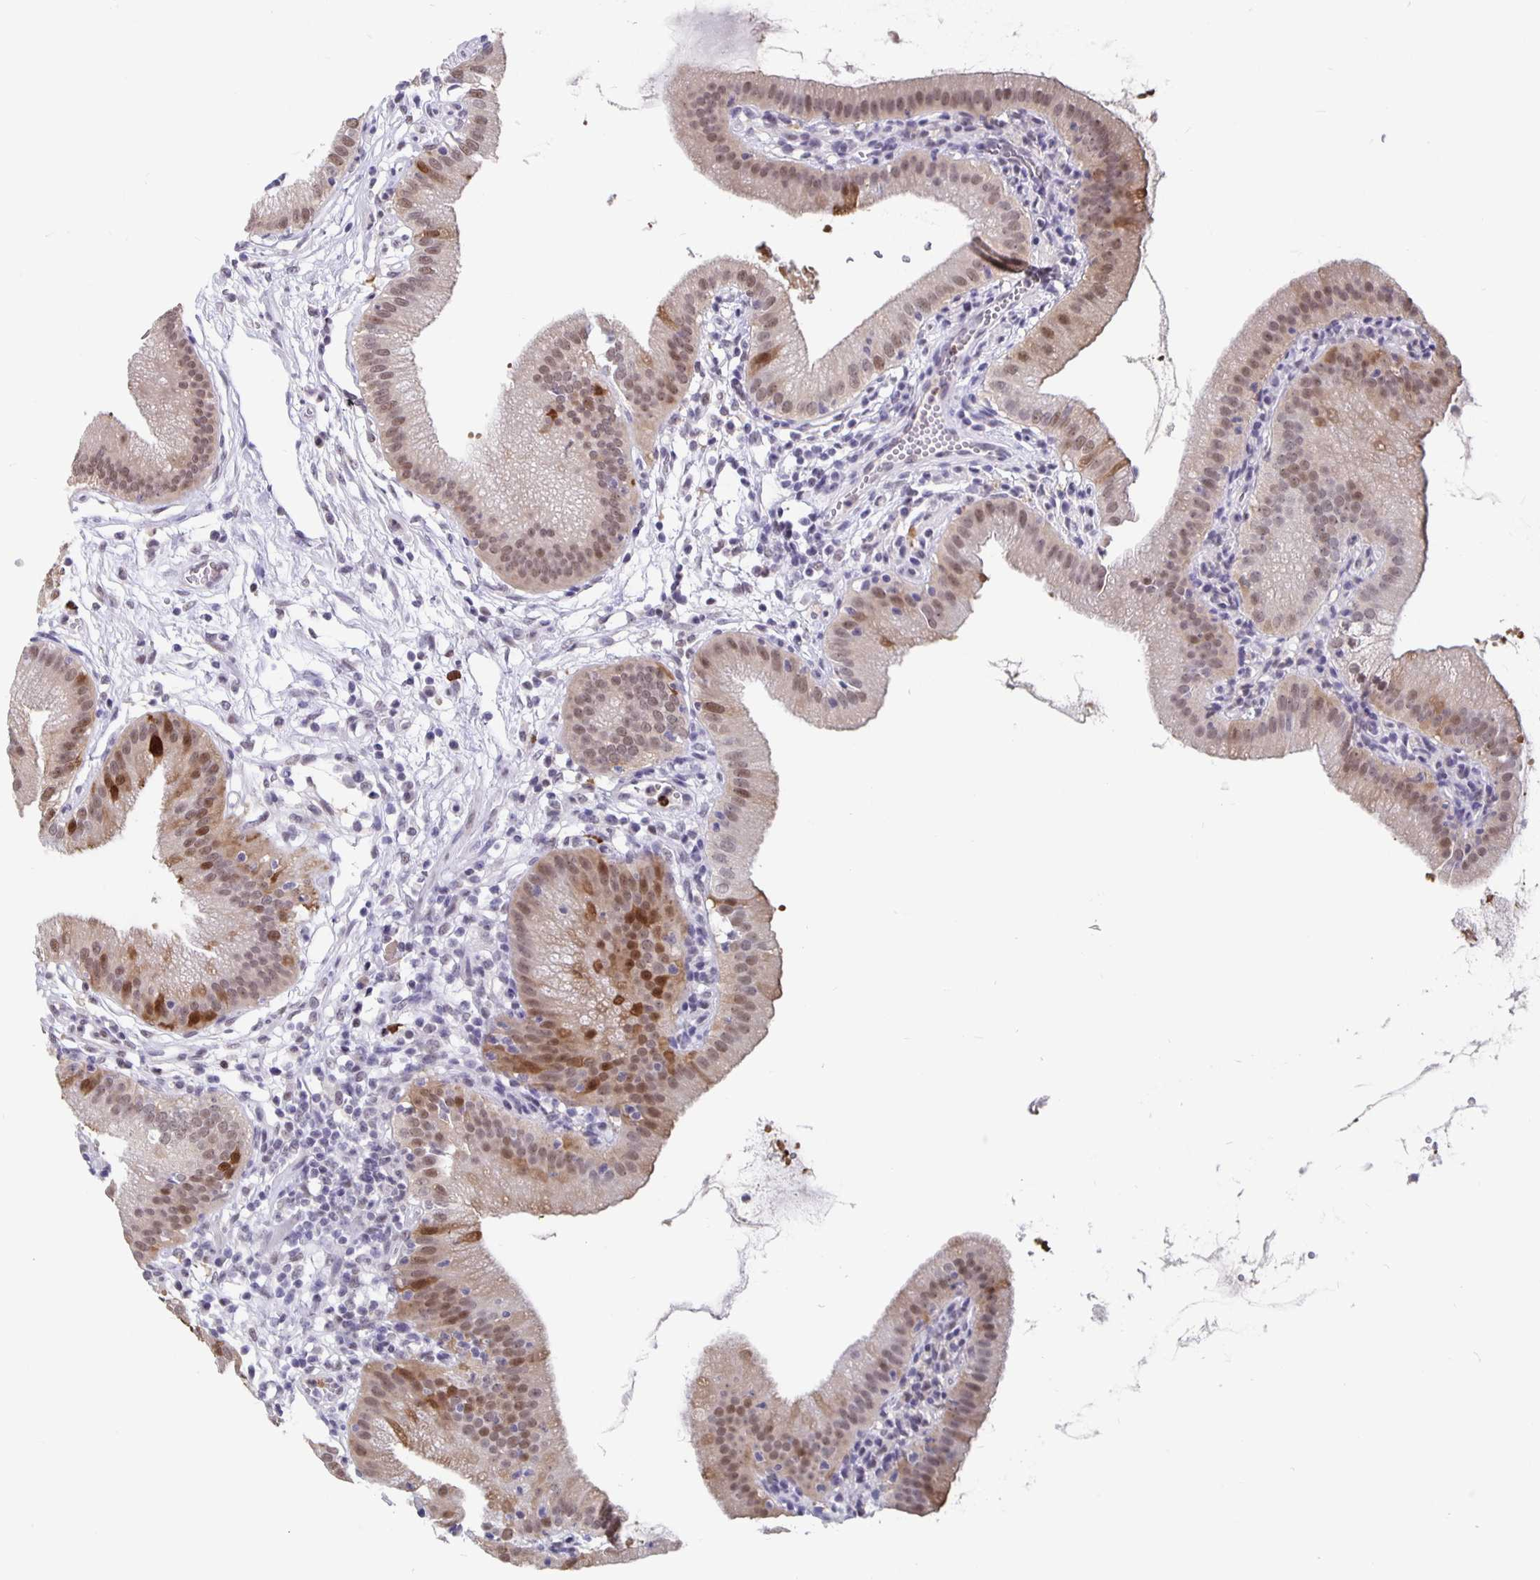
{"staining": {"intensity": "moderate", "quantity": "25%-75%", "location": "nuclear"}, "tissue": "gallbladder", "cell_type": "Glandular cells", "image_type": "normal", "snomed": [{"axis": "morphology", "description": "Normal tissue, NOS"}, {"axis": "topography", "description": "Gallbladder"}], "caption": "The immunohistochemical stain highlights moderate nuclear expression in glandular cells of normal gallbladder. (DAB (3,3'-diaminobenzidine) IHC, brown staining for protein, blue staining for nuclei).", "gene": "ZNF691", "patient": {"sex": "female", "age": 65}}